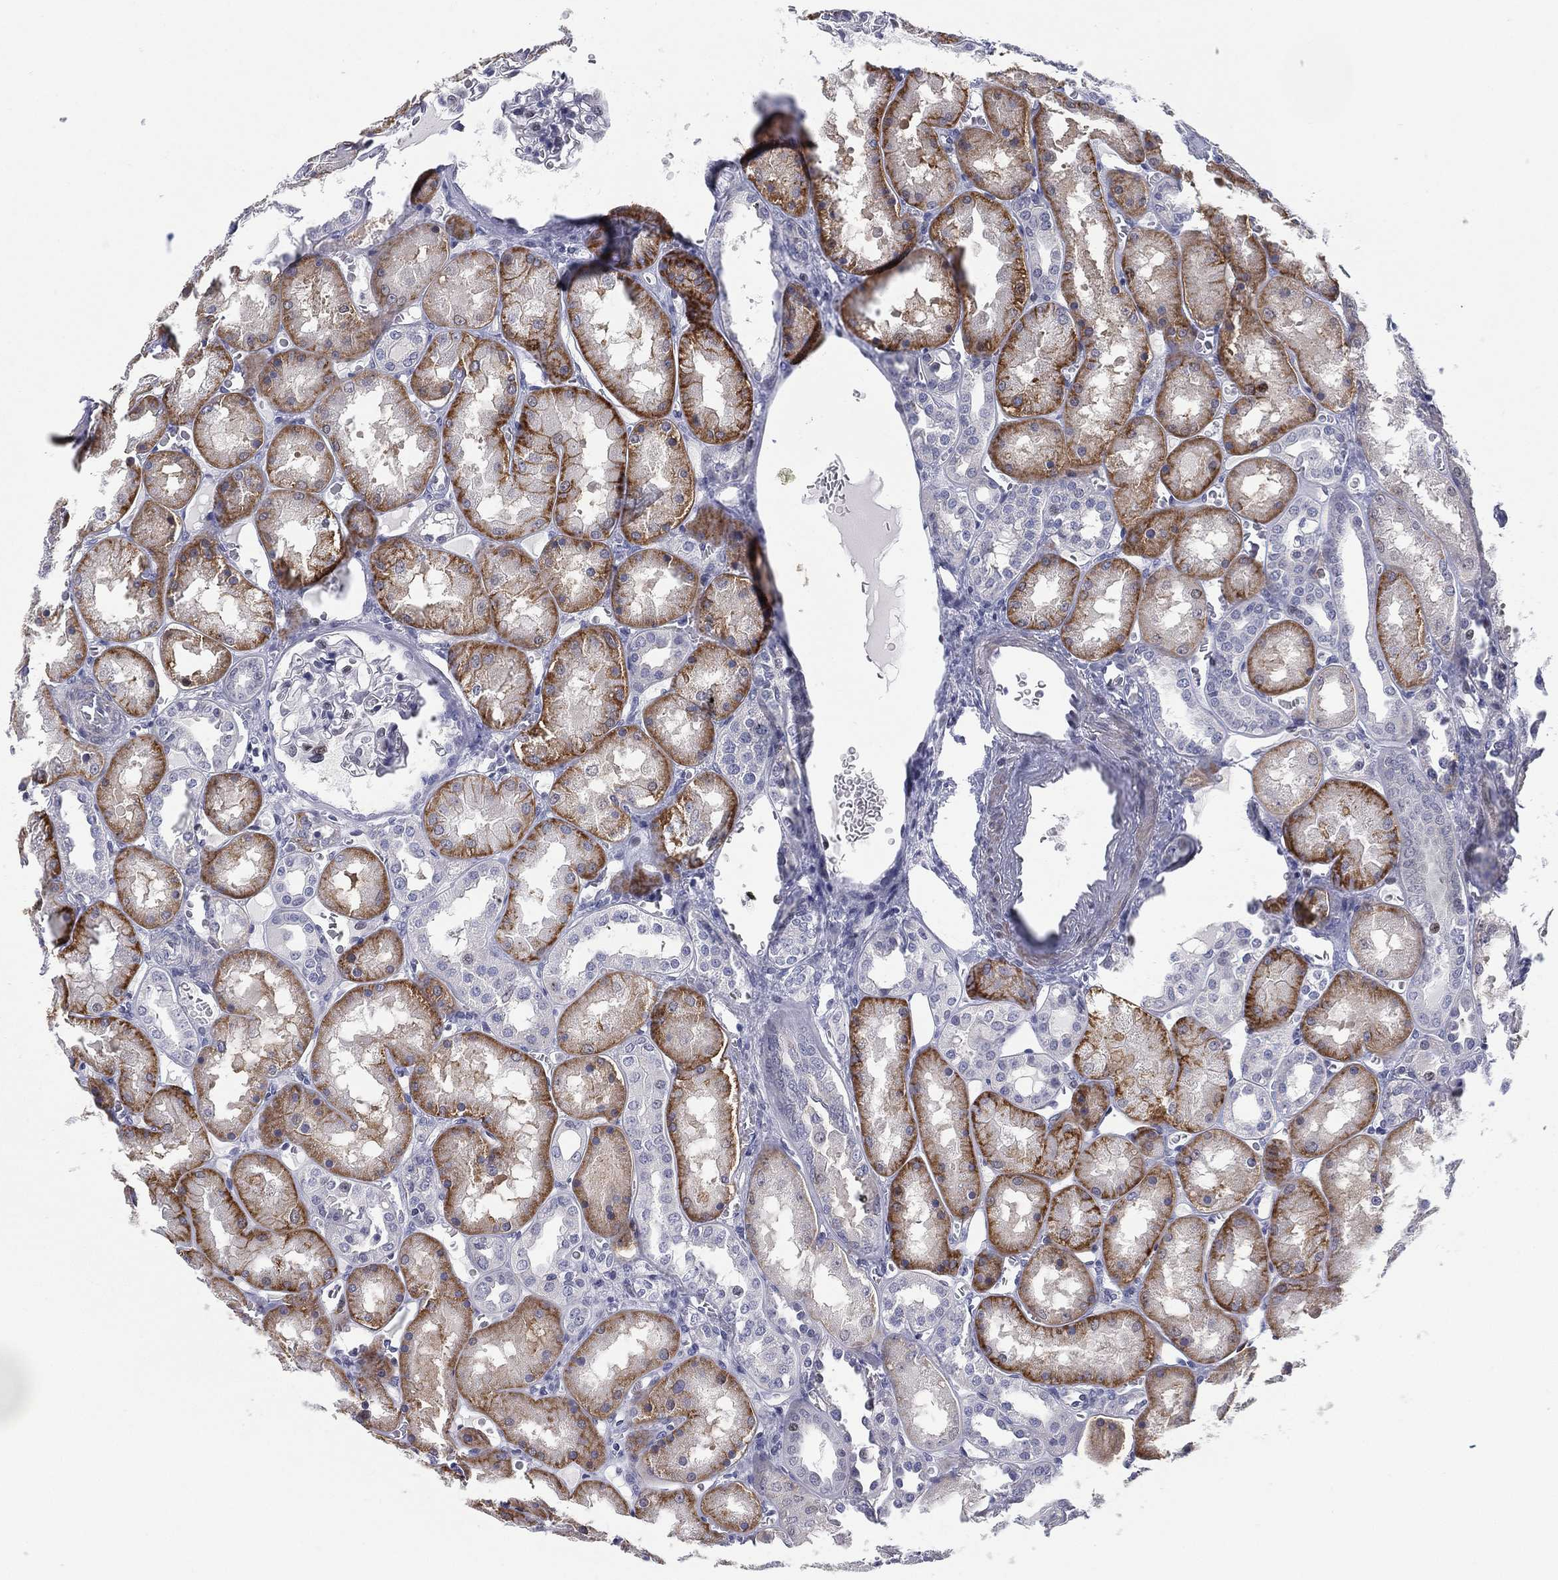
{"staining": {"intensity": "negative", "quantity": "none", "location": "none"}, "tissue": "kidney", "cell_type": "Cells in glomeruli", "image_type": "normal", "snomed": [{"axis": "morphology", "description": "Normal tissue, NOS"}, {"axis": "topography", "description": "Kidney"}], "caption": "High power microscopy micrograph of an IHC image of unremarkable kidney, revealing no significant expression in cells in glomeruli. The staining is performed using DAB (3,3'-diaminobenzidine) brown chromogen with nuclei counter-stained in using hematoxylin.", "gene": "SLC4A4", "patient": {"sex": "male", "age": 73}}